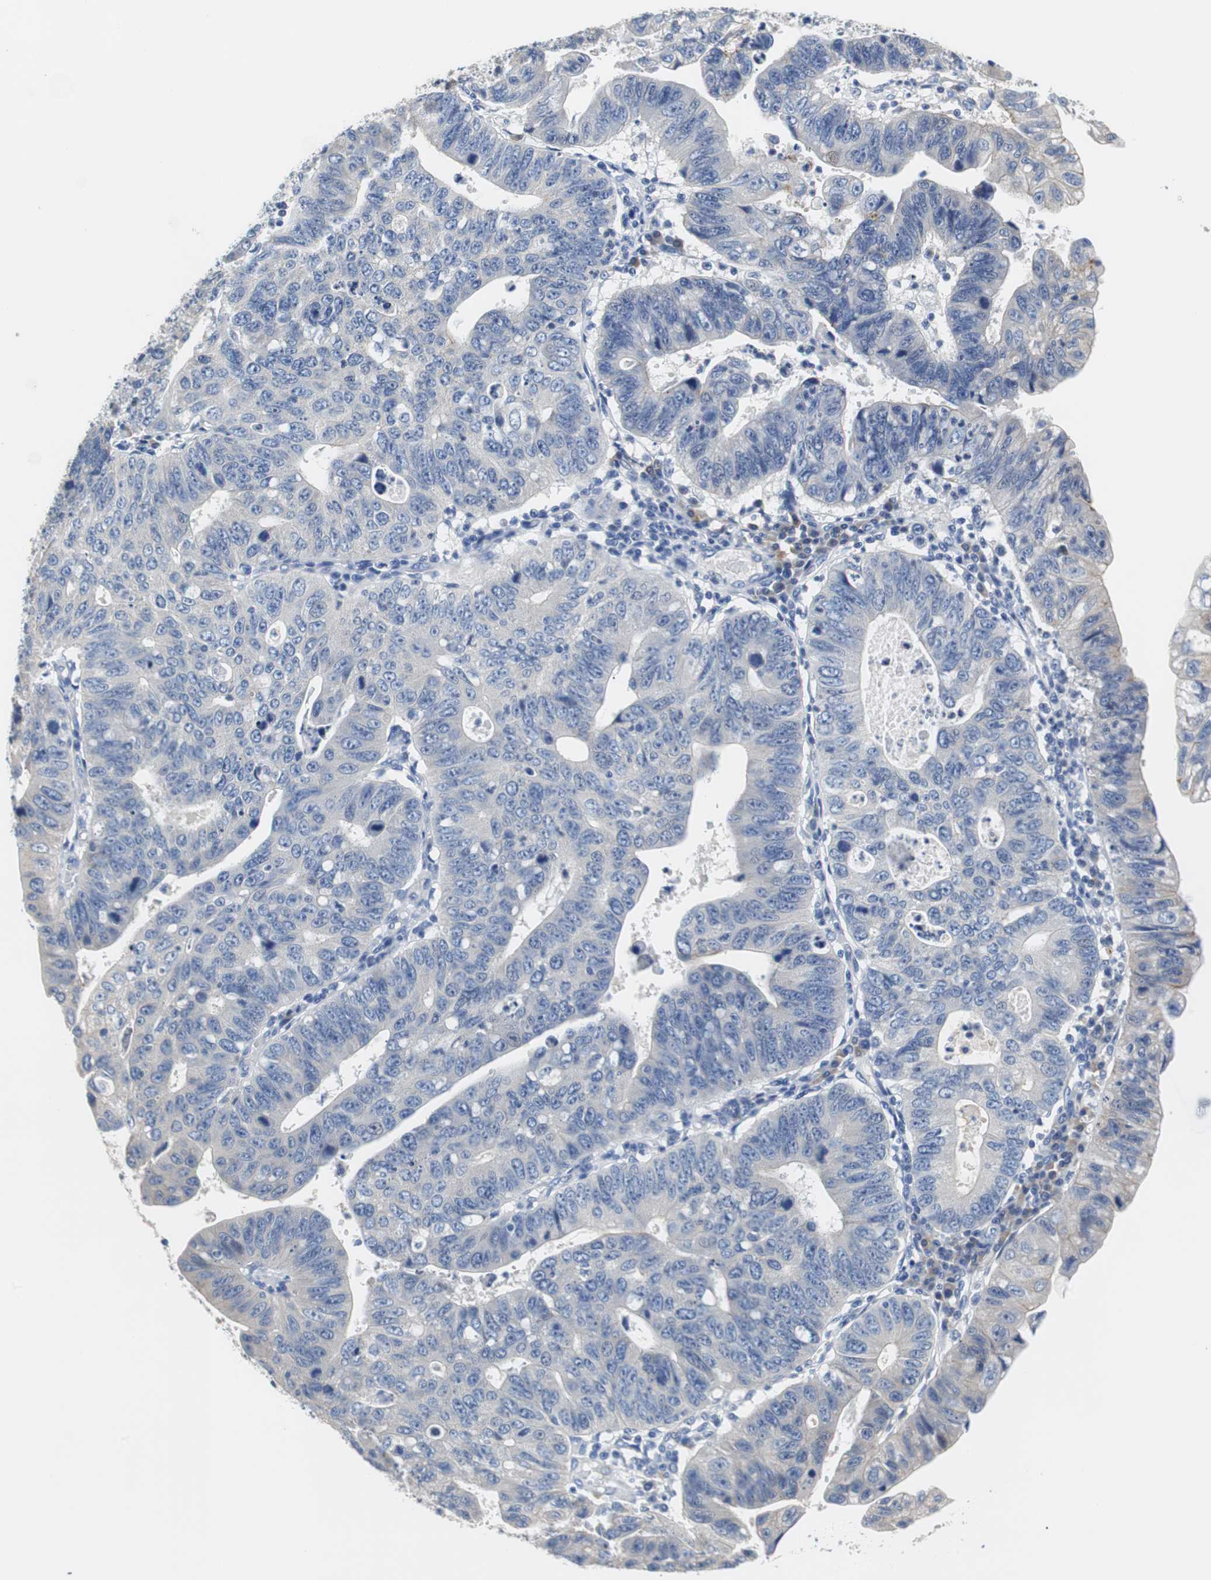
{"staining": {"intensity": "negative", "quantity": "none", "location": "none"}, "tissue": "stomach cancer", "cell_type": "Tumor cells", "image_type": "cancer", "snomed": [{"axis": "morphology", "description": "Adenocarcinoma, NOS"}, {"axis": "topography", "description": "Stomach"}], "caption": "High power microscopy histopathology image of an immunohistochemistry histopathology image of stomach adenocarcinoma, revealing no significant positivity in tumor cells.", "gene": "PCK1", "patient": {"sex": "male", "age": 59}}